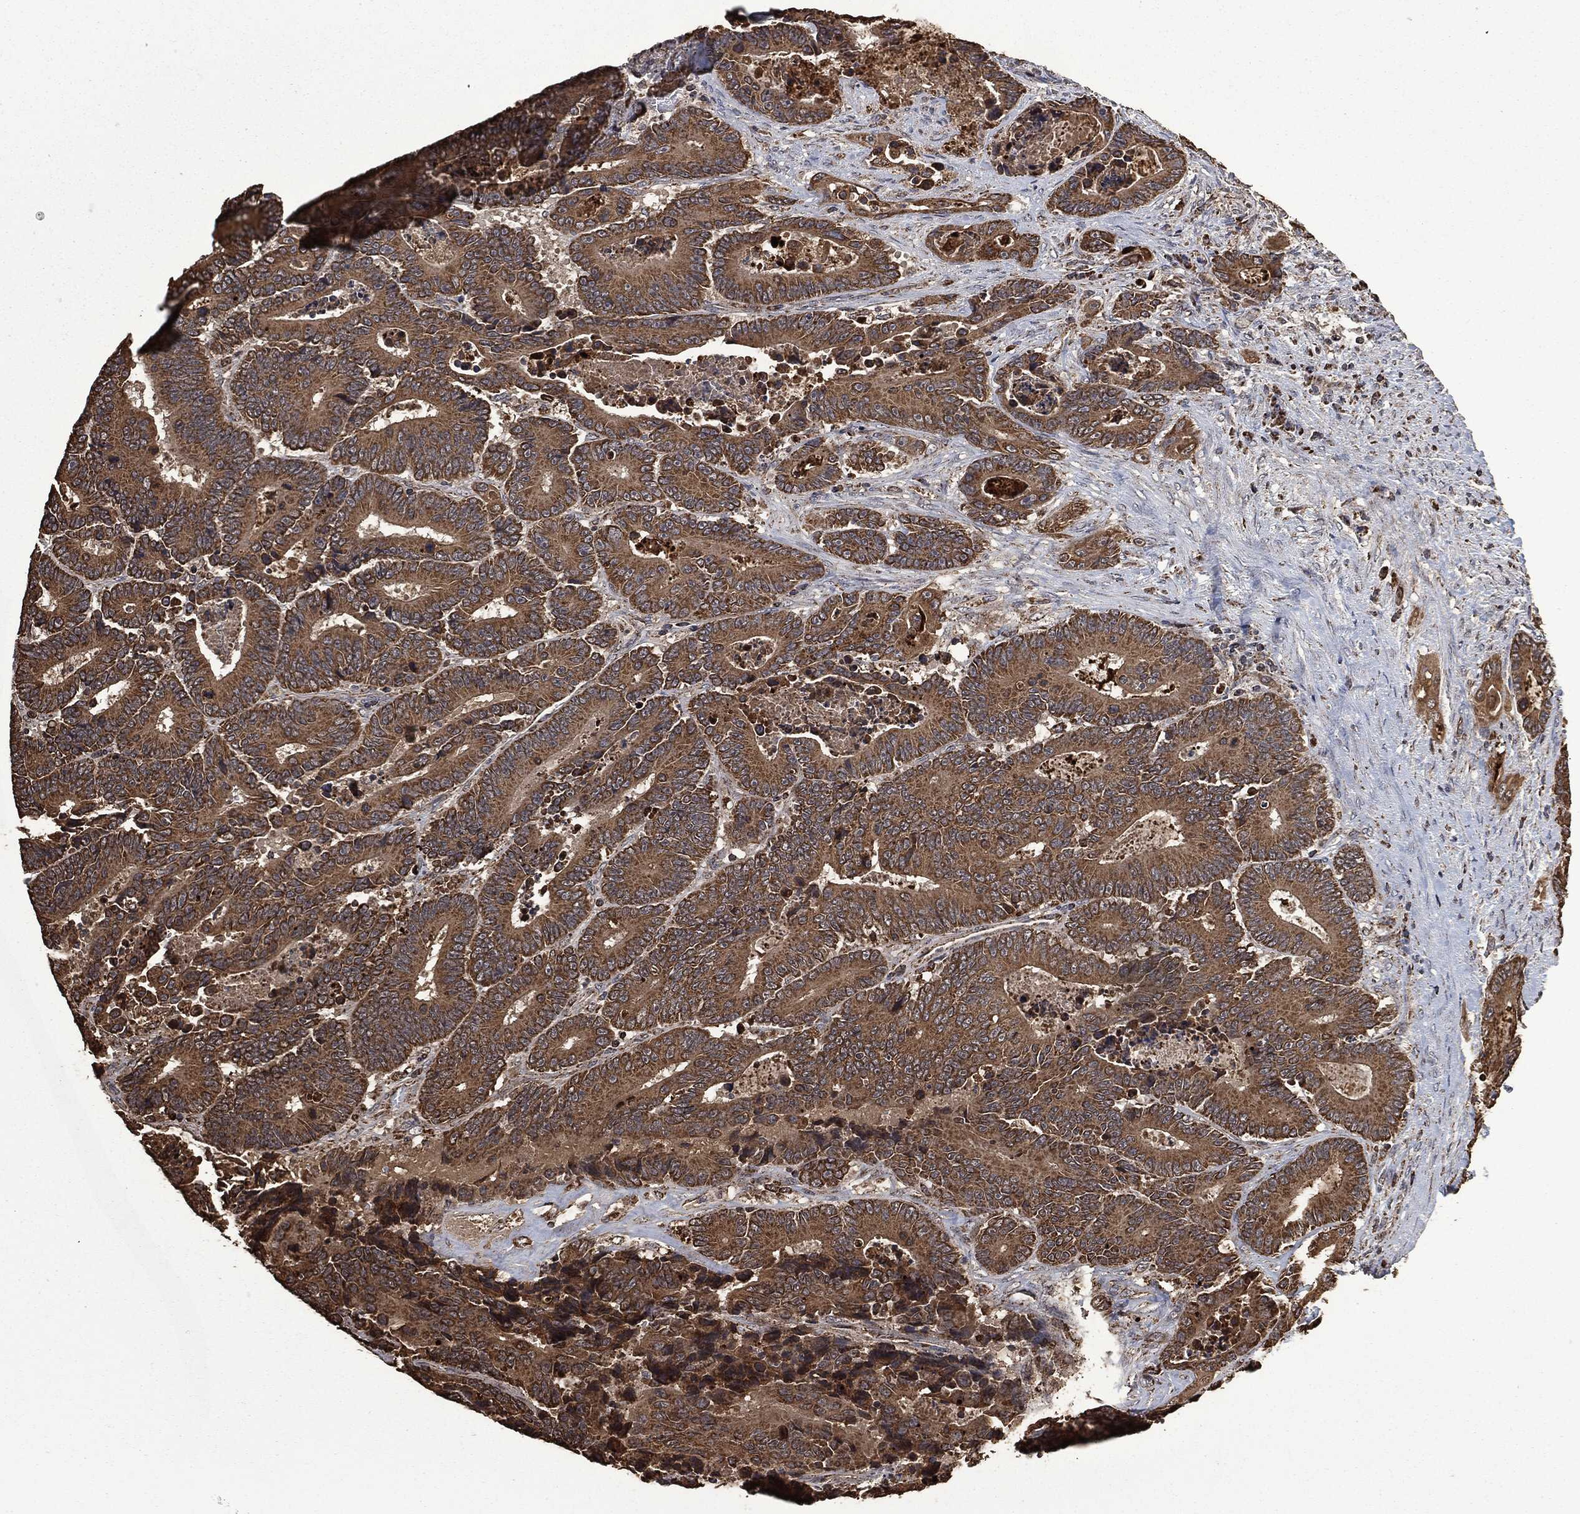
{"staining": {"intensity": "moderate", "quantity": ">75%", "location": "cytoplasmic/membranous"}, "tissue": "colorectal cancer", "cell_type": "Tumor cells", "image_type": "cancer", "snomed": [{"axis": "morphology", "description": "Adenocarcinoma, NOS"}, {"axis": "topography", "description": "Colon"}], "caption": "The image reveals immunohistochemical staining of adenocarcinoma (colorectal). There is moderate cytoplasmic/membranous expression is seen in about >75% of tumor cells. Using DAB (3,3'-diaminobenzidine) (brown) and hematoxylin (blue) stains, captured at high magnification using brightfield microscopy.", "gene": "LIG3", "patient": {"sex": "male", "age": 83}}